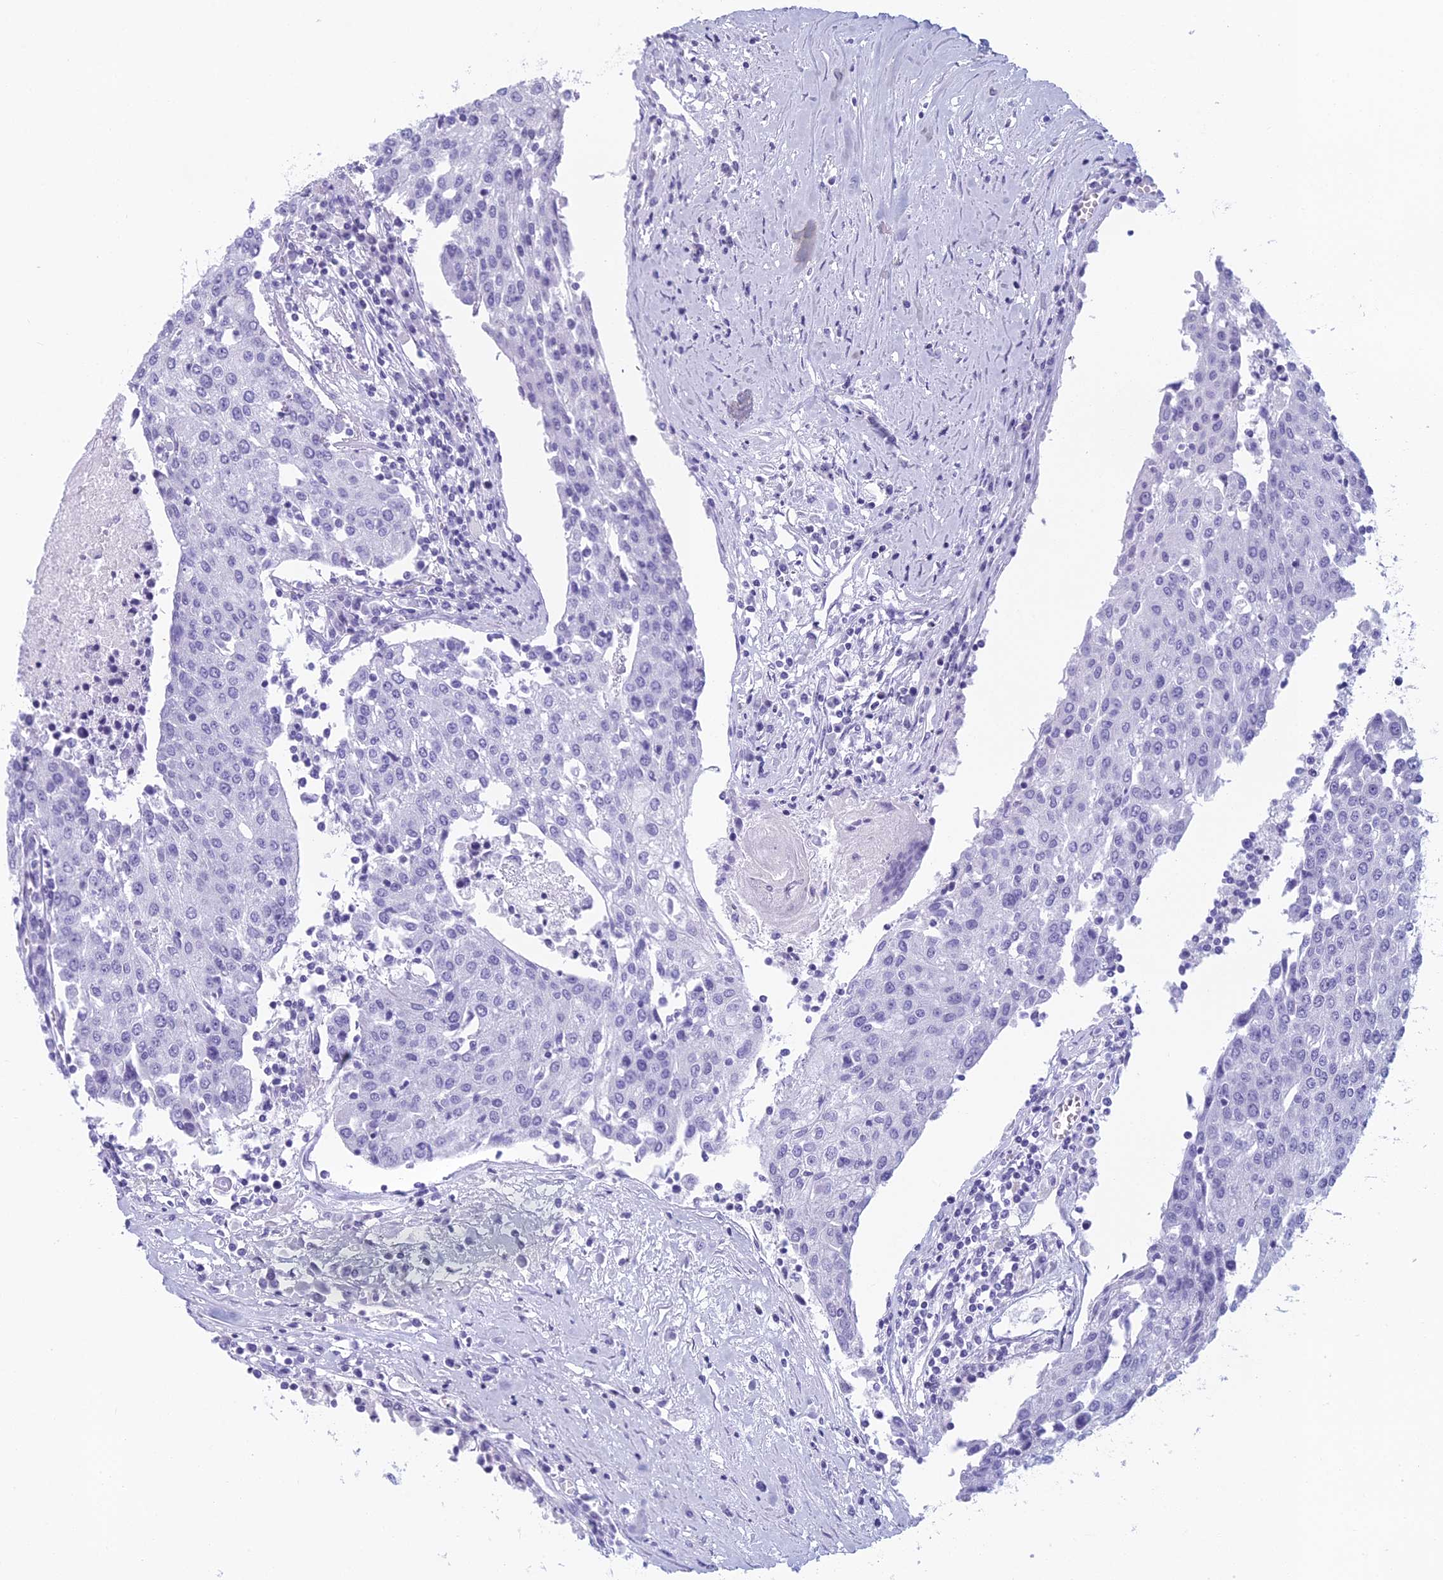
{"staining": {"intensity": "negative", "quantity": "none", "location": "none"}, "tissue": "urothelial cancer", "cell_type": "Tumor cells", "image_type": "cancer", "snomed": [{"axis": "morphology", "description": "Urothelial carcinoma, High grade"}, {"axis": "topography", "description": "Urinary bladder"}], "caption": "This is an immunohistochemistry photomicrograph of human high-grade urothelial carcinoma. There is no expression in tumor cells.", "gene": "RGS17", "patient": {"sex": "female", "age": 85}}